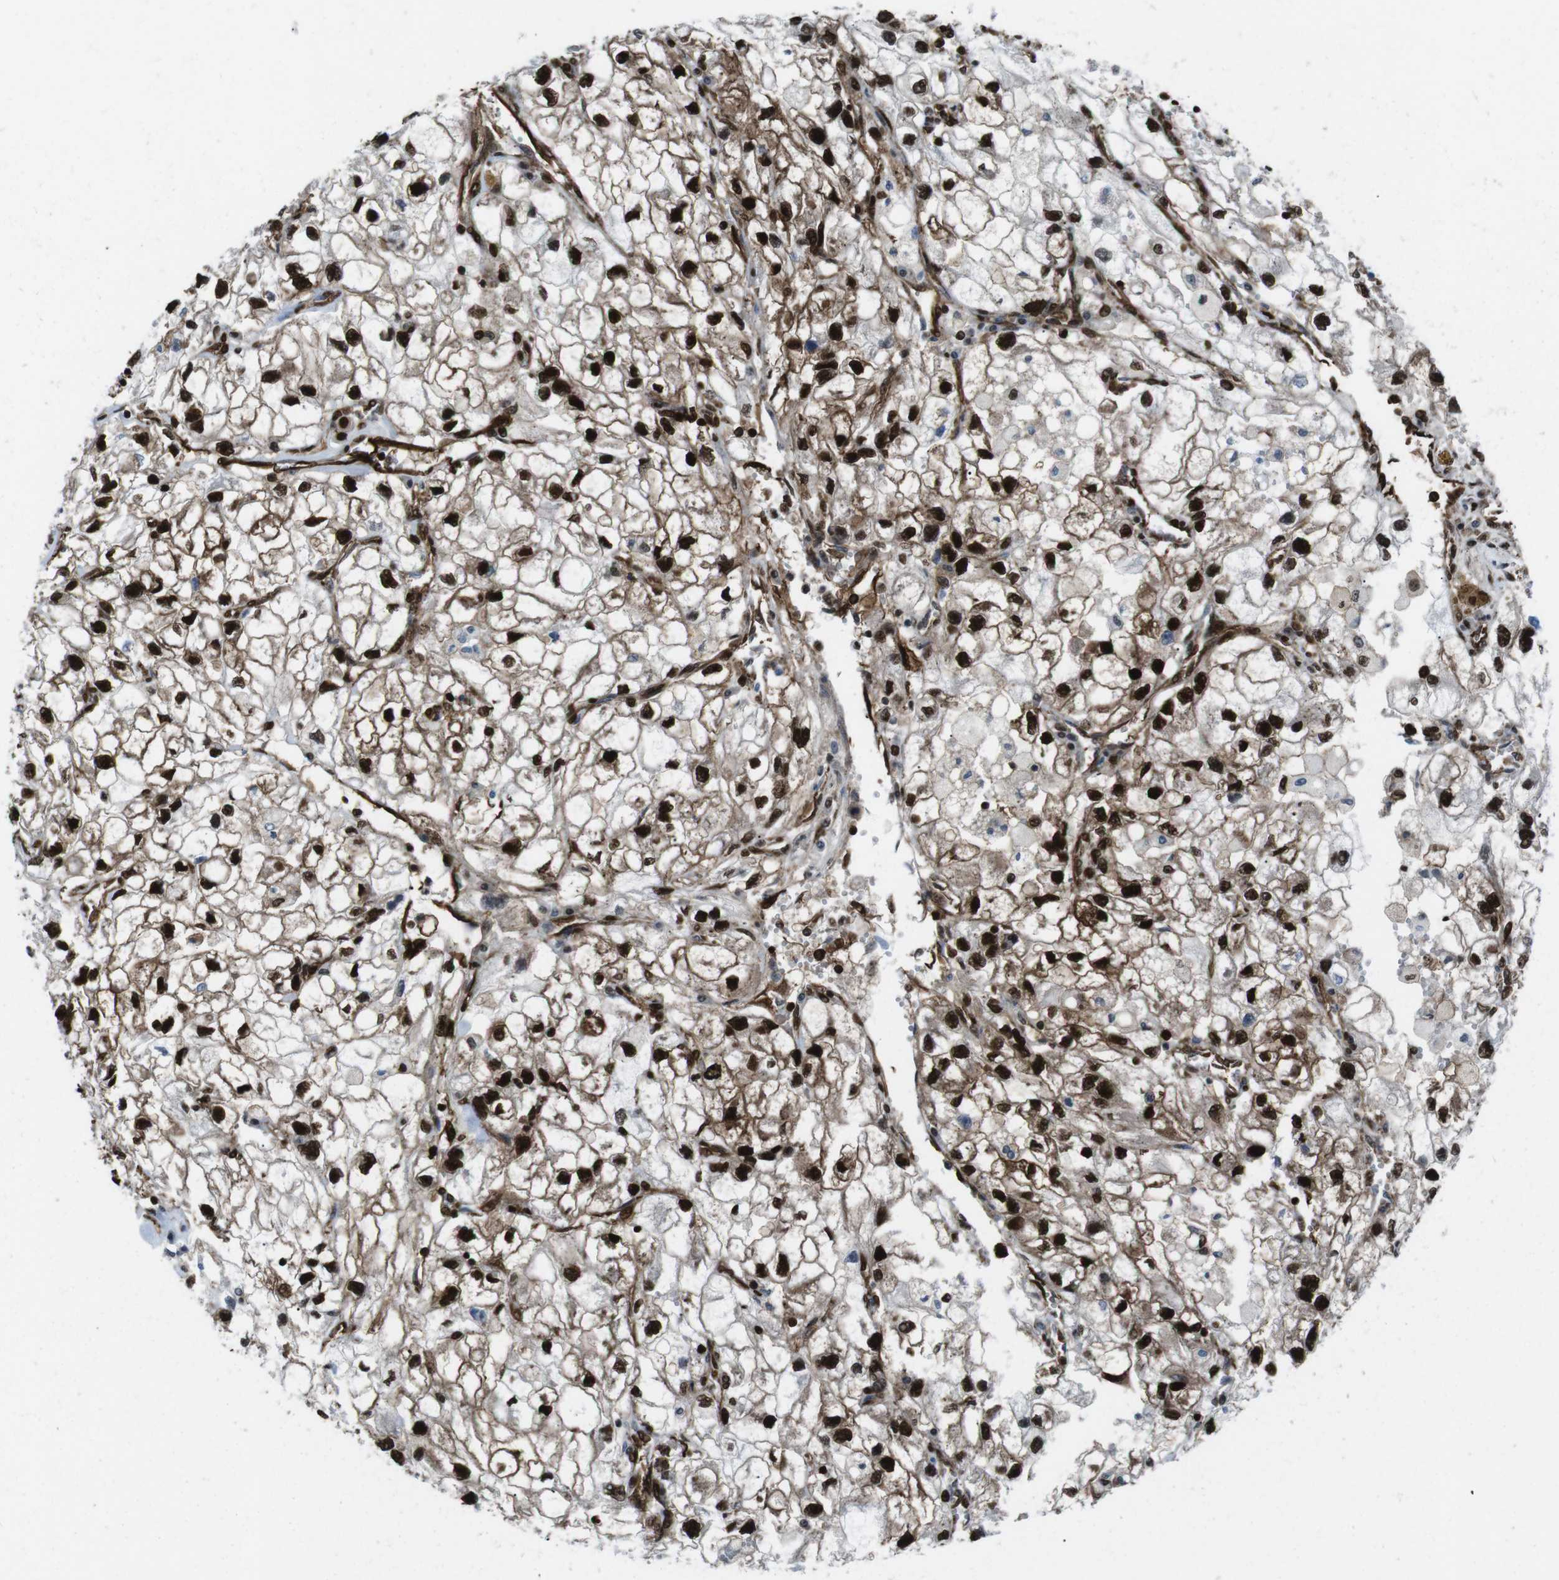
{"staining": {"intensity": "strong", "quantity": ">75%", "location": "cytoplasmic/membranous,nuclear"}, "tissue": "renal cancer", "cell_type": "Tumor cells", "image_type": "cancer", "snomed": [{"axis": "morphology", "description": "Adenocarcinoma, NOS"}, {"axis": "topography", "description": "Kidney"}], "caption": "Adenocarcinoma (renal) stained with IHC displays strong cytoplasmic/membranous and nuclear staining in about >75% of tumor cells. The protein of interest is shown in brown color, while the nuclei are stained blue.", "gene": "HNRNPU", "patient": {"sex": "female", "age": 70}}